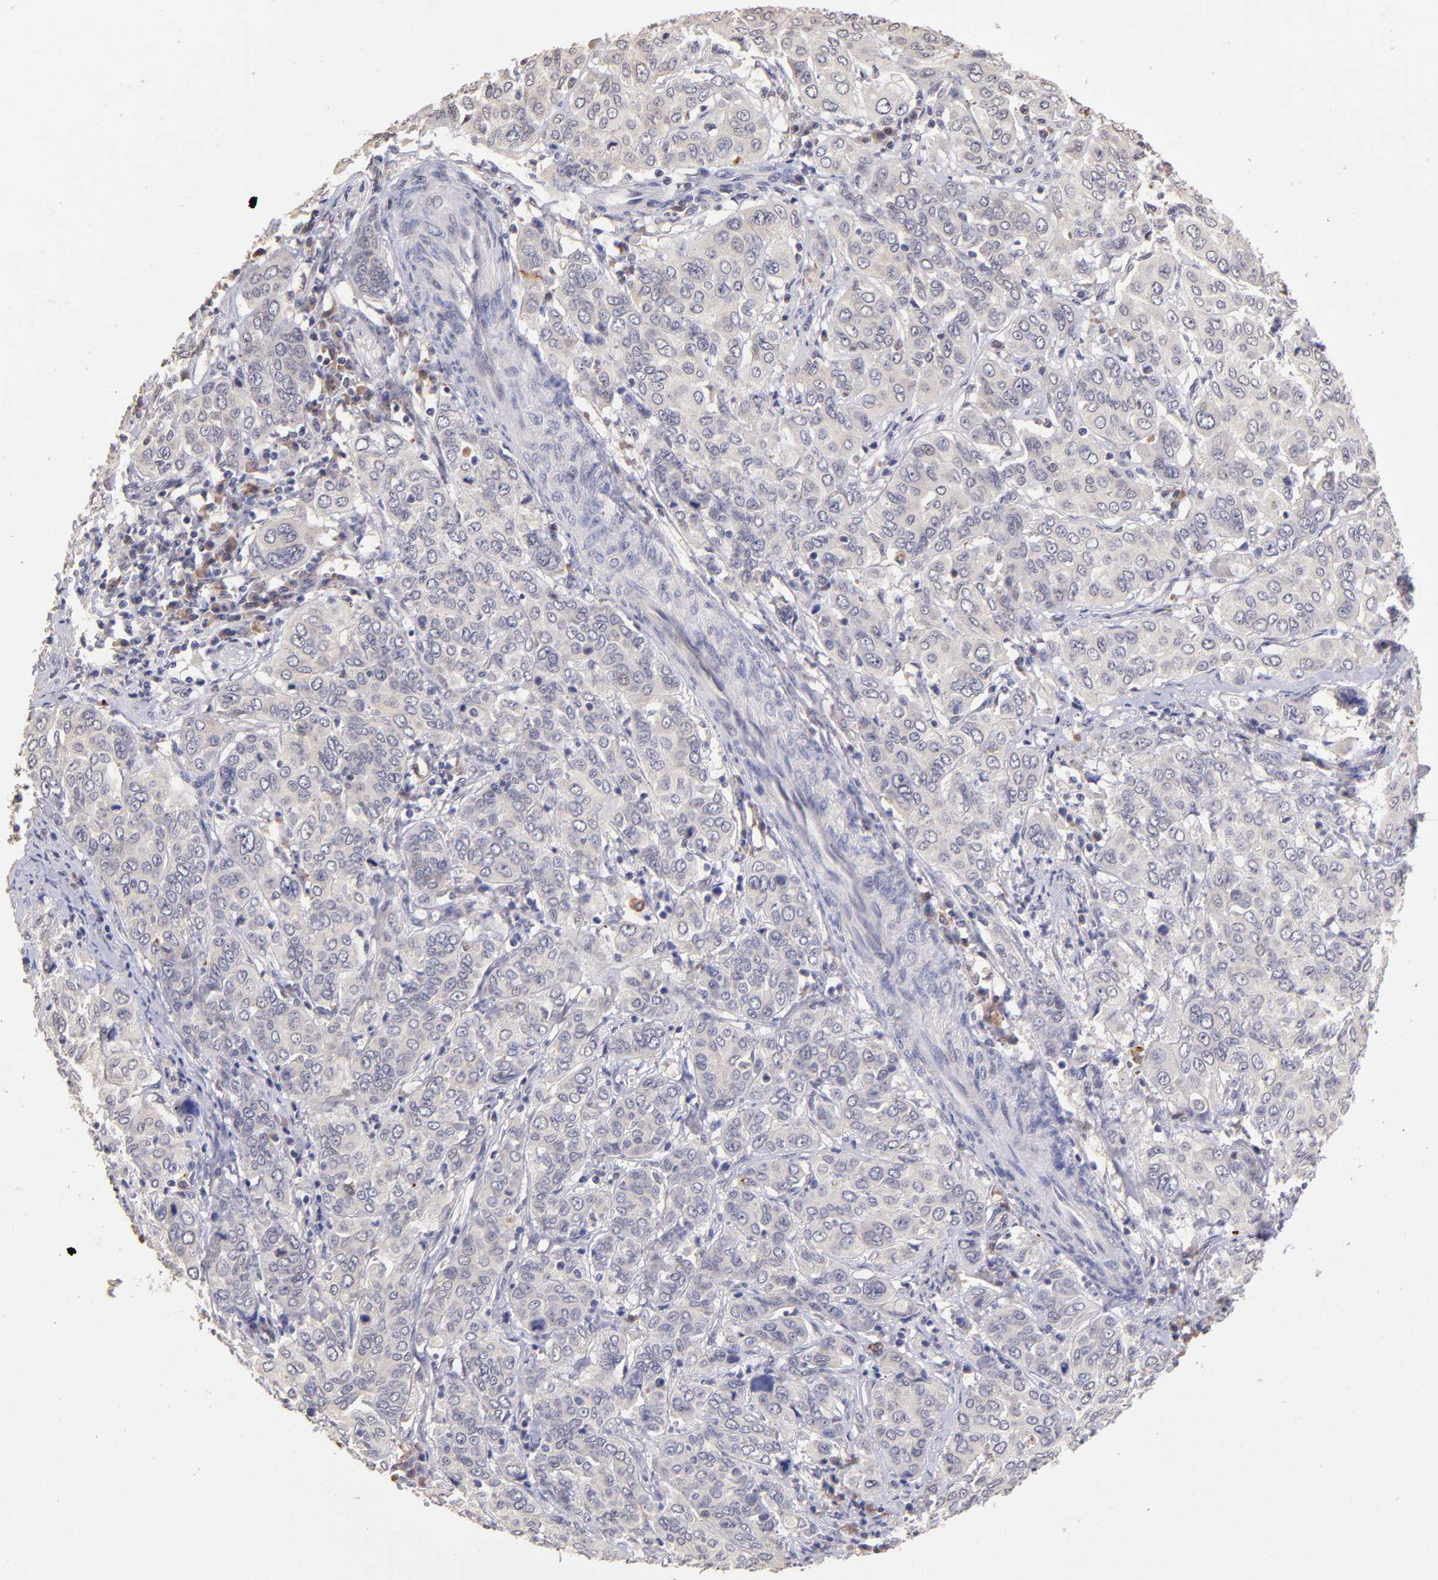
{"staining": {"intensity": "negative", "quantity": "none", "location": "none"}, "tissue": "cervical cancer", "cell_type": "Tumor cells", "image_type": "cancer", "snomed": [{"axis": "morphology", "description": "Squamous cell carcinoma, NOS"}, {"axis": "topography", "description": "Cervix"}], "caption": "Cervical cancer (squamous cell carcinoma) was stained to show a protein in brown. There is no significant positivity in tumor cells.", "gene": "RNASEL", "patient": {"sex": "female", "age": 38}}